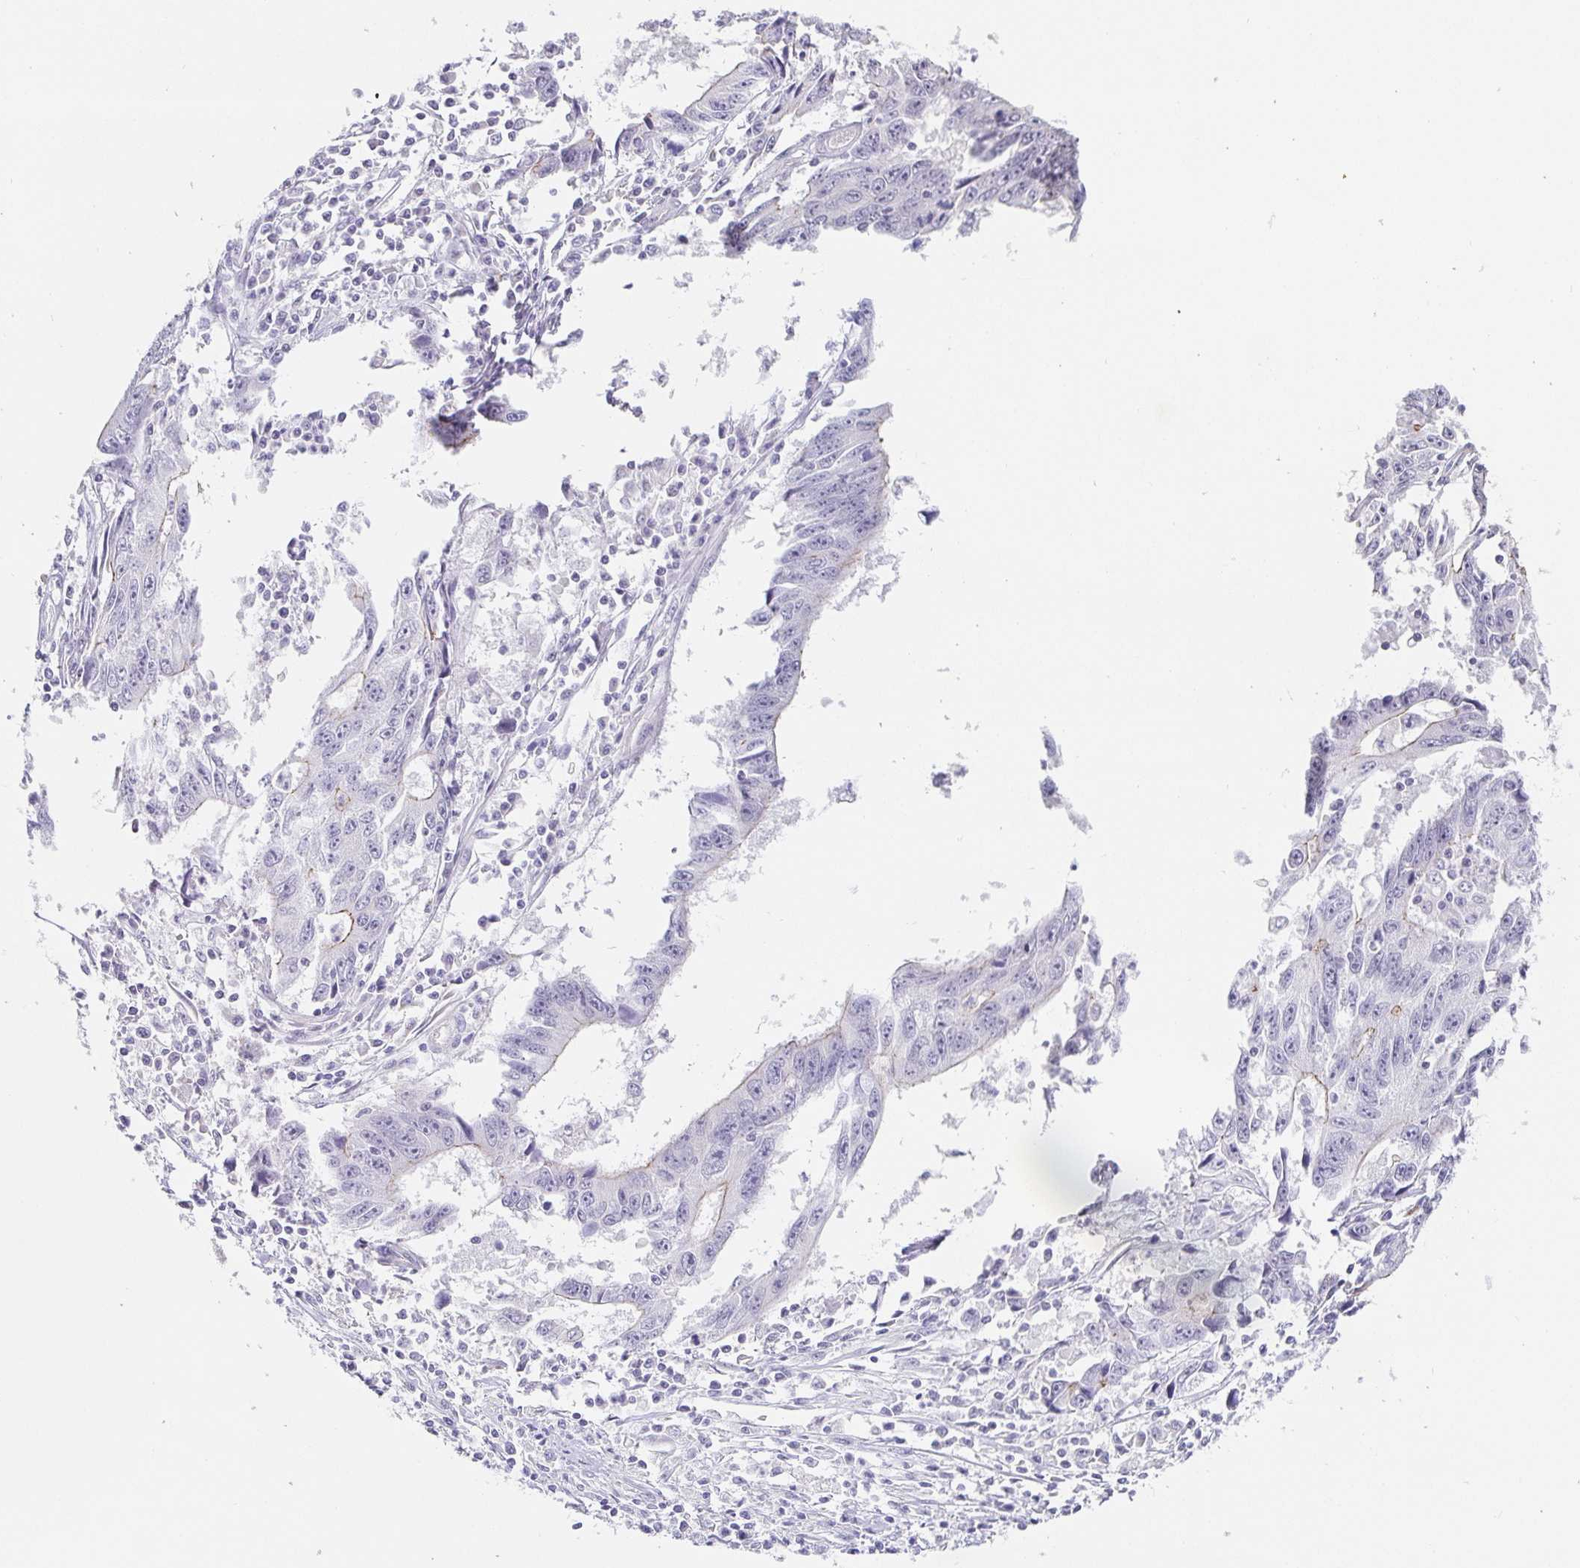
{"staining": {"intensity": "negative", "quantity": "none", "location": "none"}, "tissue": "liver cancer", "cell_type": "Tumor cells", "image_type": "cancer", "snomed": [{"axis": "morphology", "description": "Cholangiocarcinoma"}, {"axis": "topography", "description": "Liver"}], "caption": "Immunohistochemistry (IHC) micrograph of neoplastic tissue: liver cancer stained with DAB exhibits no significant protein expression in tumor cells.", "gene": "PDX1", "patient": {"sex": "male", "age": 65}}